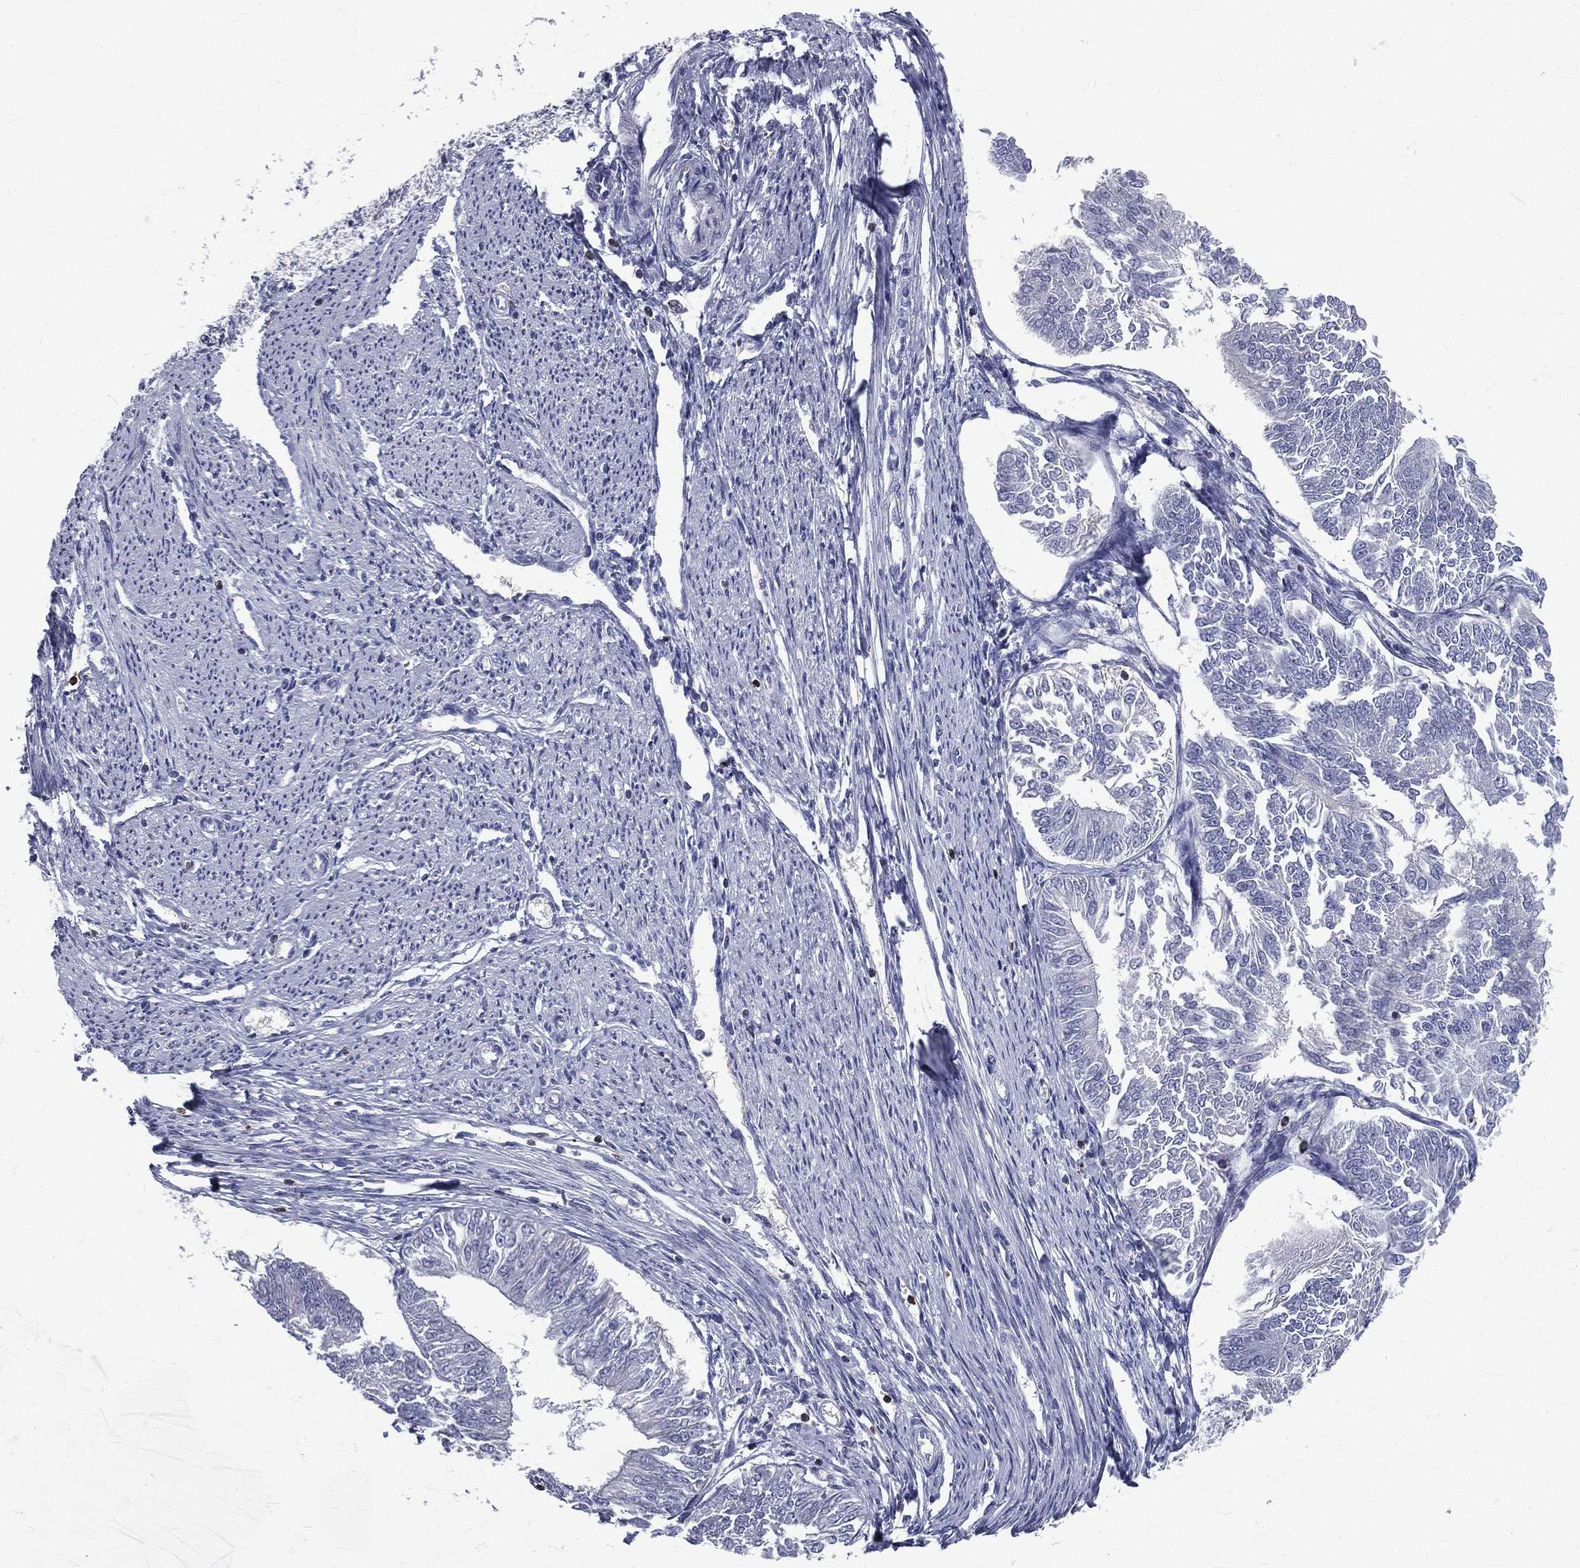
{"staining": {"intensity": "negative", "quantity": "none", "location": "none"}, "tissue": "endometrial cancer", "cell_type": "Tumor cells", "image_type": "cancer", "snomed": [{"axis": "morphology", "description": "Adenocarcinoma, NOS"}, {"axis": "topography", "description": "Endometrium"}], "caption": "IHC image of adenocarcinoma (endometrial) stained for a protein (brown), which shows no positivity in tumor cells. (Brightfield microscopy of DAB immunohistochemistry at high magnification).", "gene": "CTSW", "patient": {"sex": "female", "age": 58}}